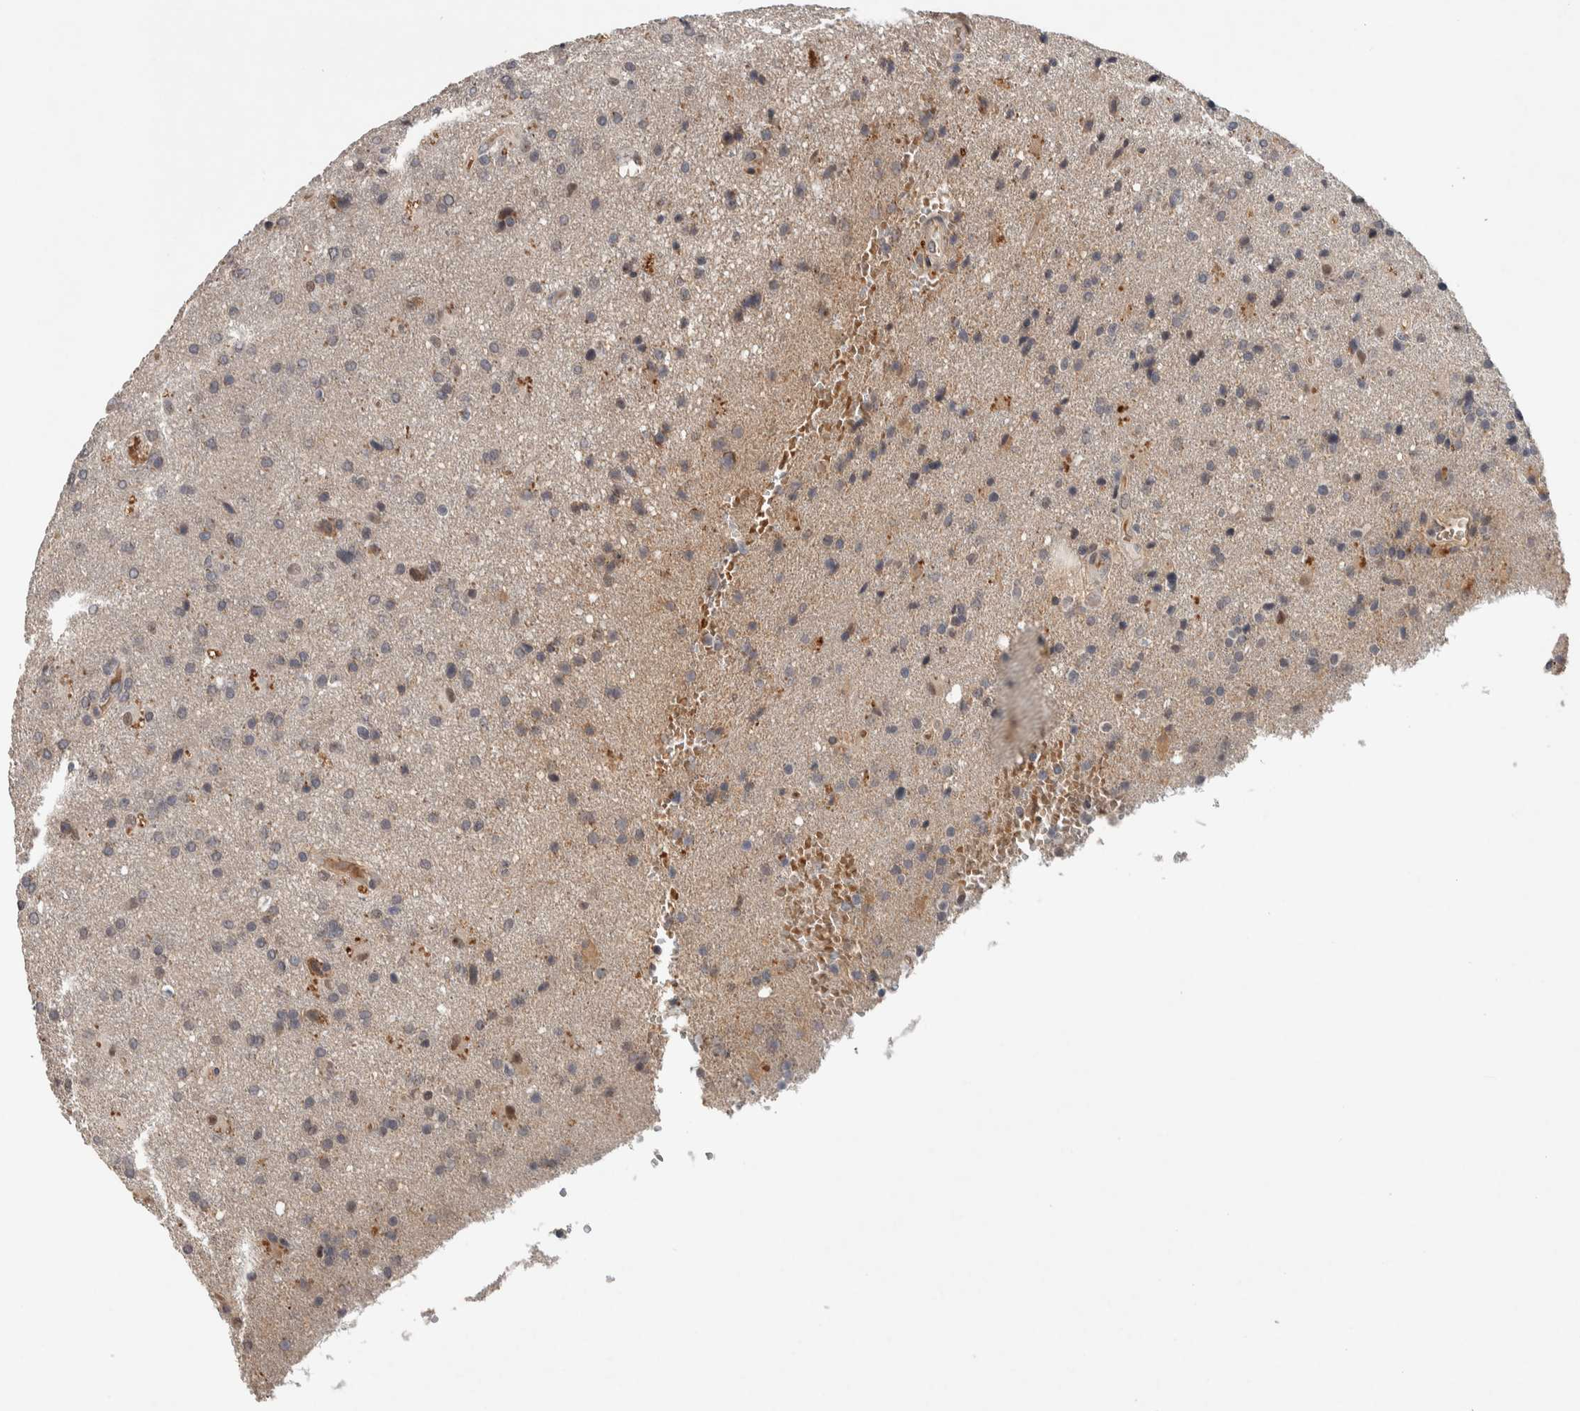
{"staining": {"intensity": "weak", "quantity": "25%-75%", "location": "cytoplasmic/membranous"}, "tissue": "glioma", "cell_type": "Tumor cells", "image_type": "cancer", "snomed": [{"axis": "morphology", "description": "Glioma, malignant, High grade"}, {"axis": "topography", "description": "Brain"}], "caption": "Tumor cells reveal weak cytoplasmic/membranous positivity in approximately 25%-75% of cells in glioma. (DAB = brown stain, brightfield microscopy at high magnification).", "gene": "CHRM3", "patient": {"sex": "male", "age": 72}}